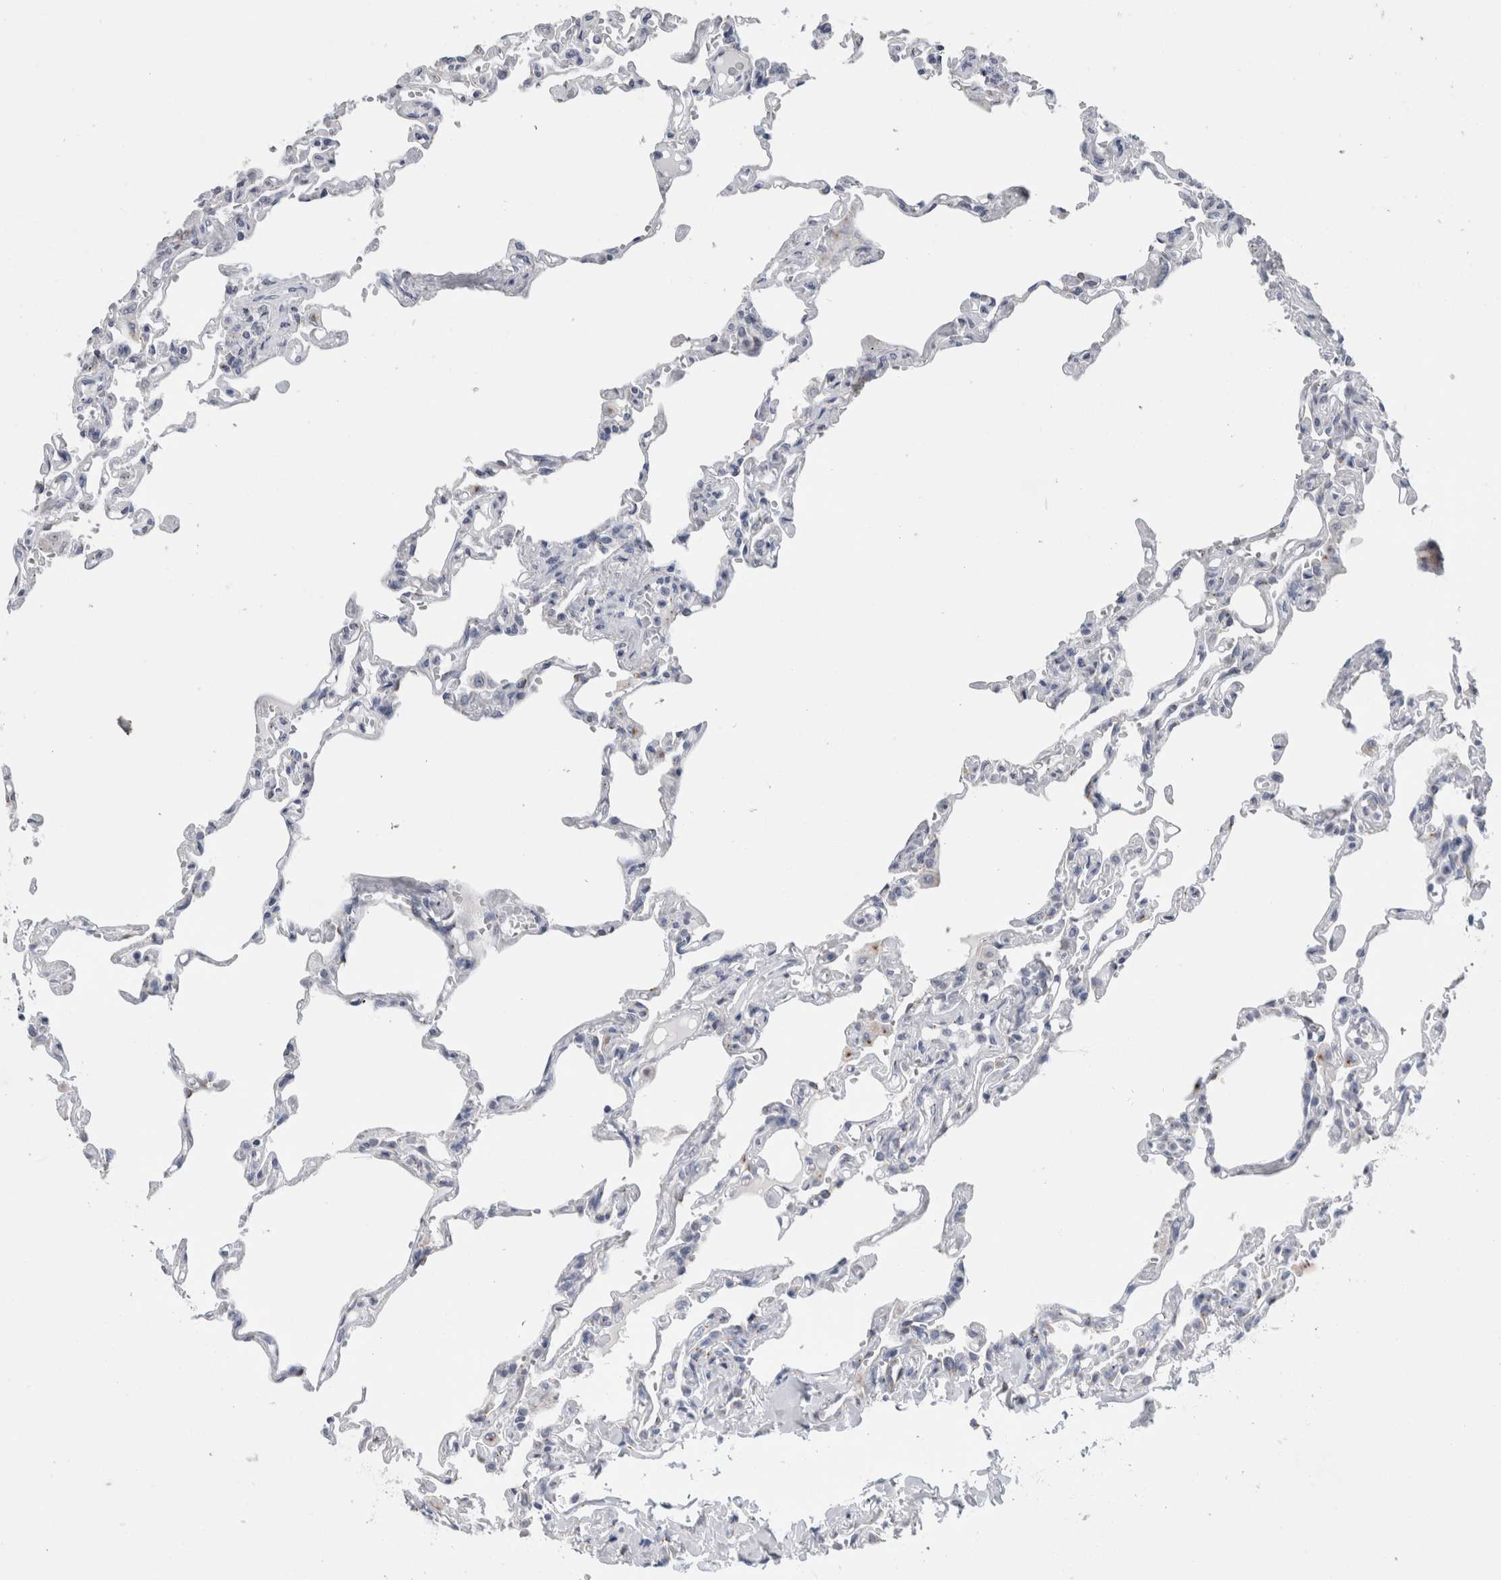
{"staining": {"intensity": "negative", "quantity": "none", "location": "none"}, "tissue": "lung", "cell_type": "Alveolar cells", "image_type": "normal", "snomed": [{"axis": "morphology", "description": "Normal tissue, NOS"}, {"axis": "topography", "description": "Lung"}], "caption": "An immunohistochemistry (IHC) image of benign lung is shown. There is no staining in alveolar cells of lung. (DAB (3,3'-diaminobenzidine) immunohistochemistry (IHC) visualized using brightfield microscopy, high magnification).", "gene": "AKAP9", "patient": {"sex": "male", "age": 21}}